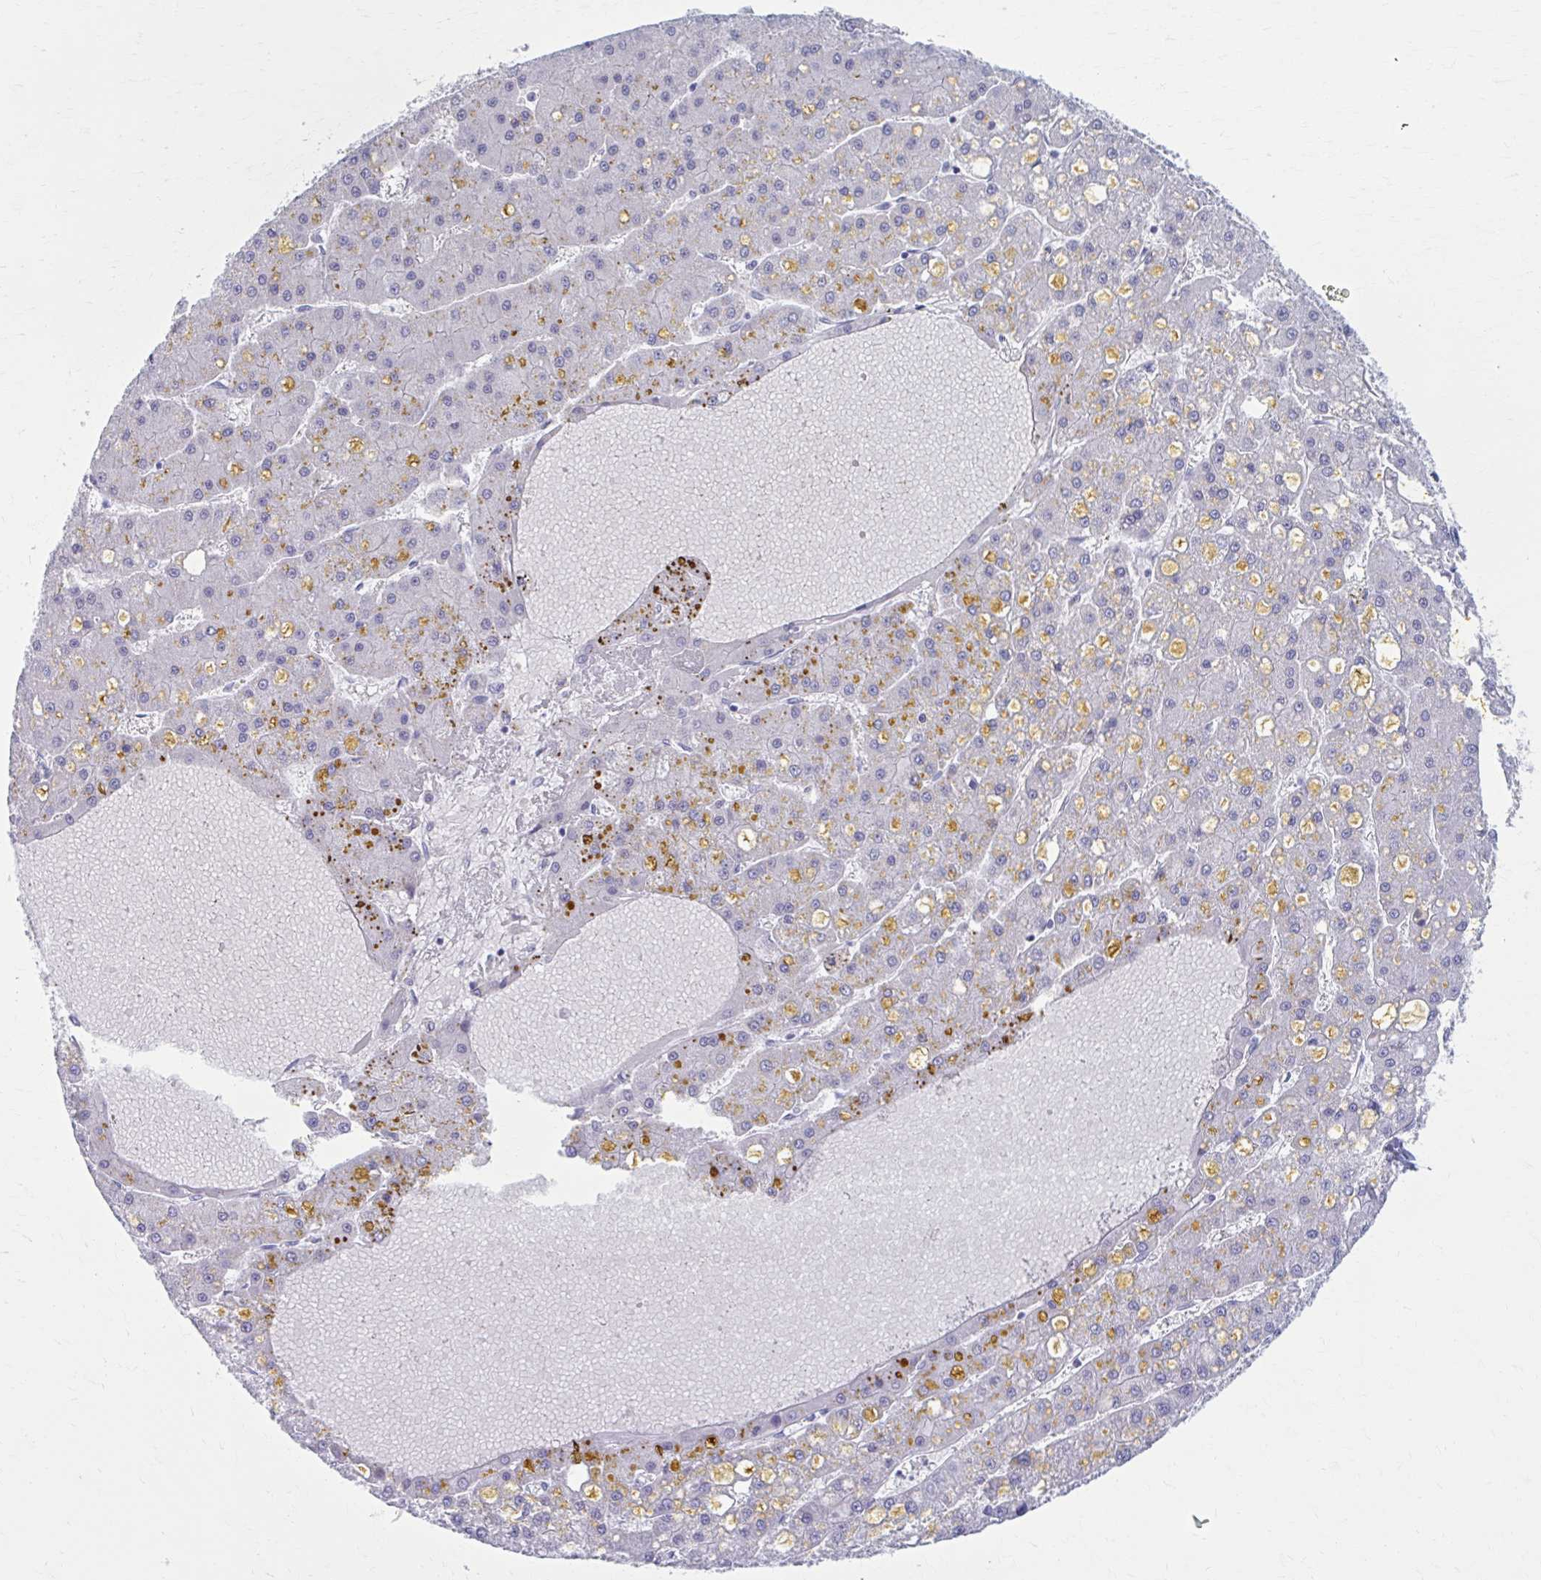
{"staining": {"intensity": "negative", "quantity": "none", "location": "none"}, "tissue": "liver cancer", "cell_type": "Tumor cells", "image_type": "cancer", "snomed": [{"axis": "morphology", "description": "Carcinoma, Hepatocellular, NOS"}, {"axis": "topography", "description": "Liver"}], "caption": "The photomicrograph demonstrates no staining of tumor cells in hepatocellular carcinoma (liver). (DAB immunohistochemistry (IHC) with hematoxylin counter stain).", "gene": "CCDC105", "patient": {"sex": "male", "age": 67}}